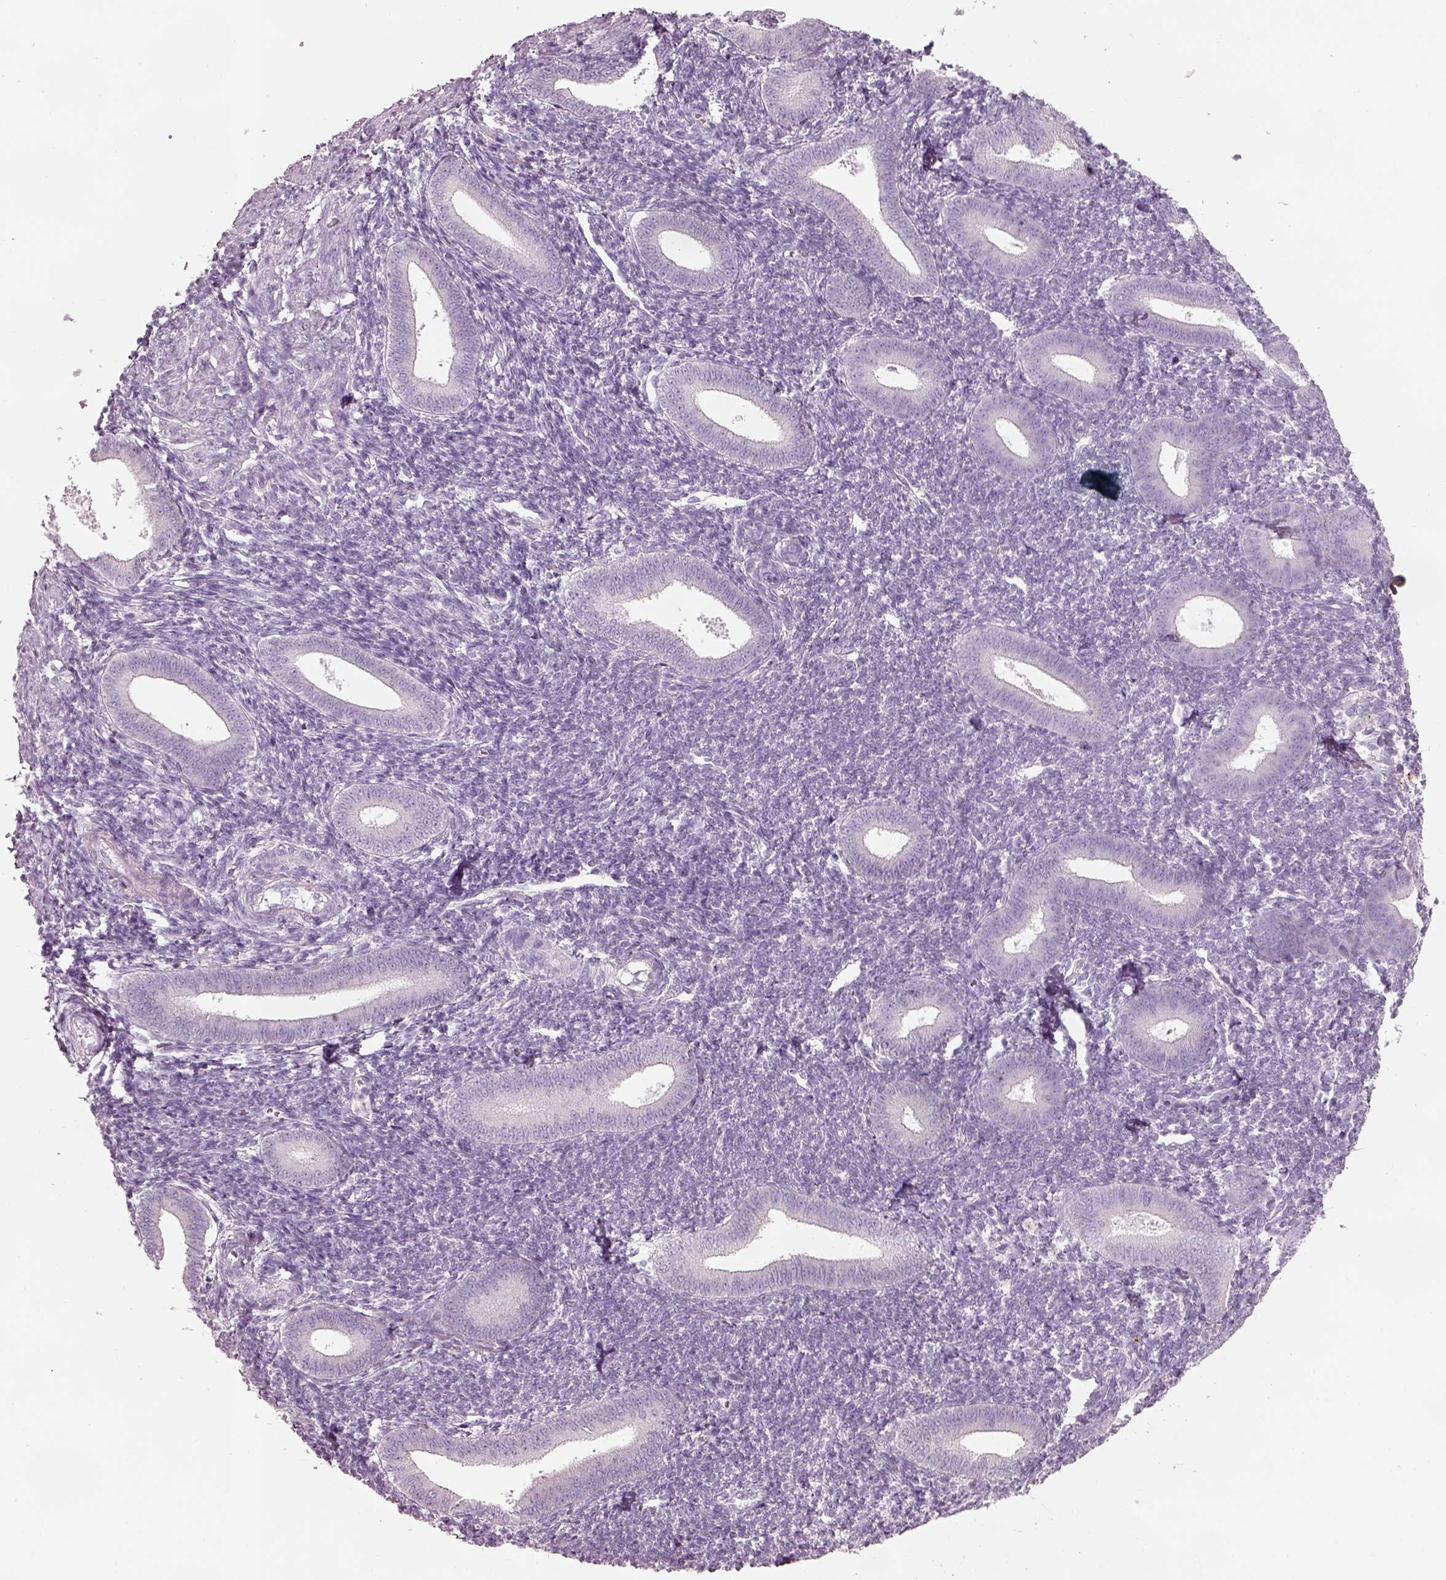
{"staining": {"intensity": "negative", "quantity": "none", "location": "none"}, "tissue": "endometrium", "cell_type": "Cells in endometrial stroma", "image_type": "normal", "snomed": [{"axis": "morphology", "description": "Normal tissue, NOS"}, {"axis": "topography", "description": "Endometrium"}], "caption": "Immunohistochemical staining of normal endometrium reveals no significant positivity in cells in endometrial stroma.", "gene": "SLC27A2", "patient": {"sex": "female", "age": 25}}